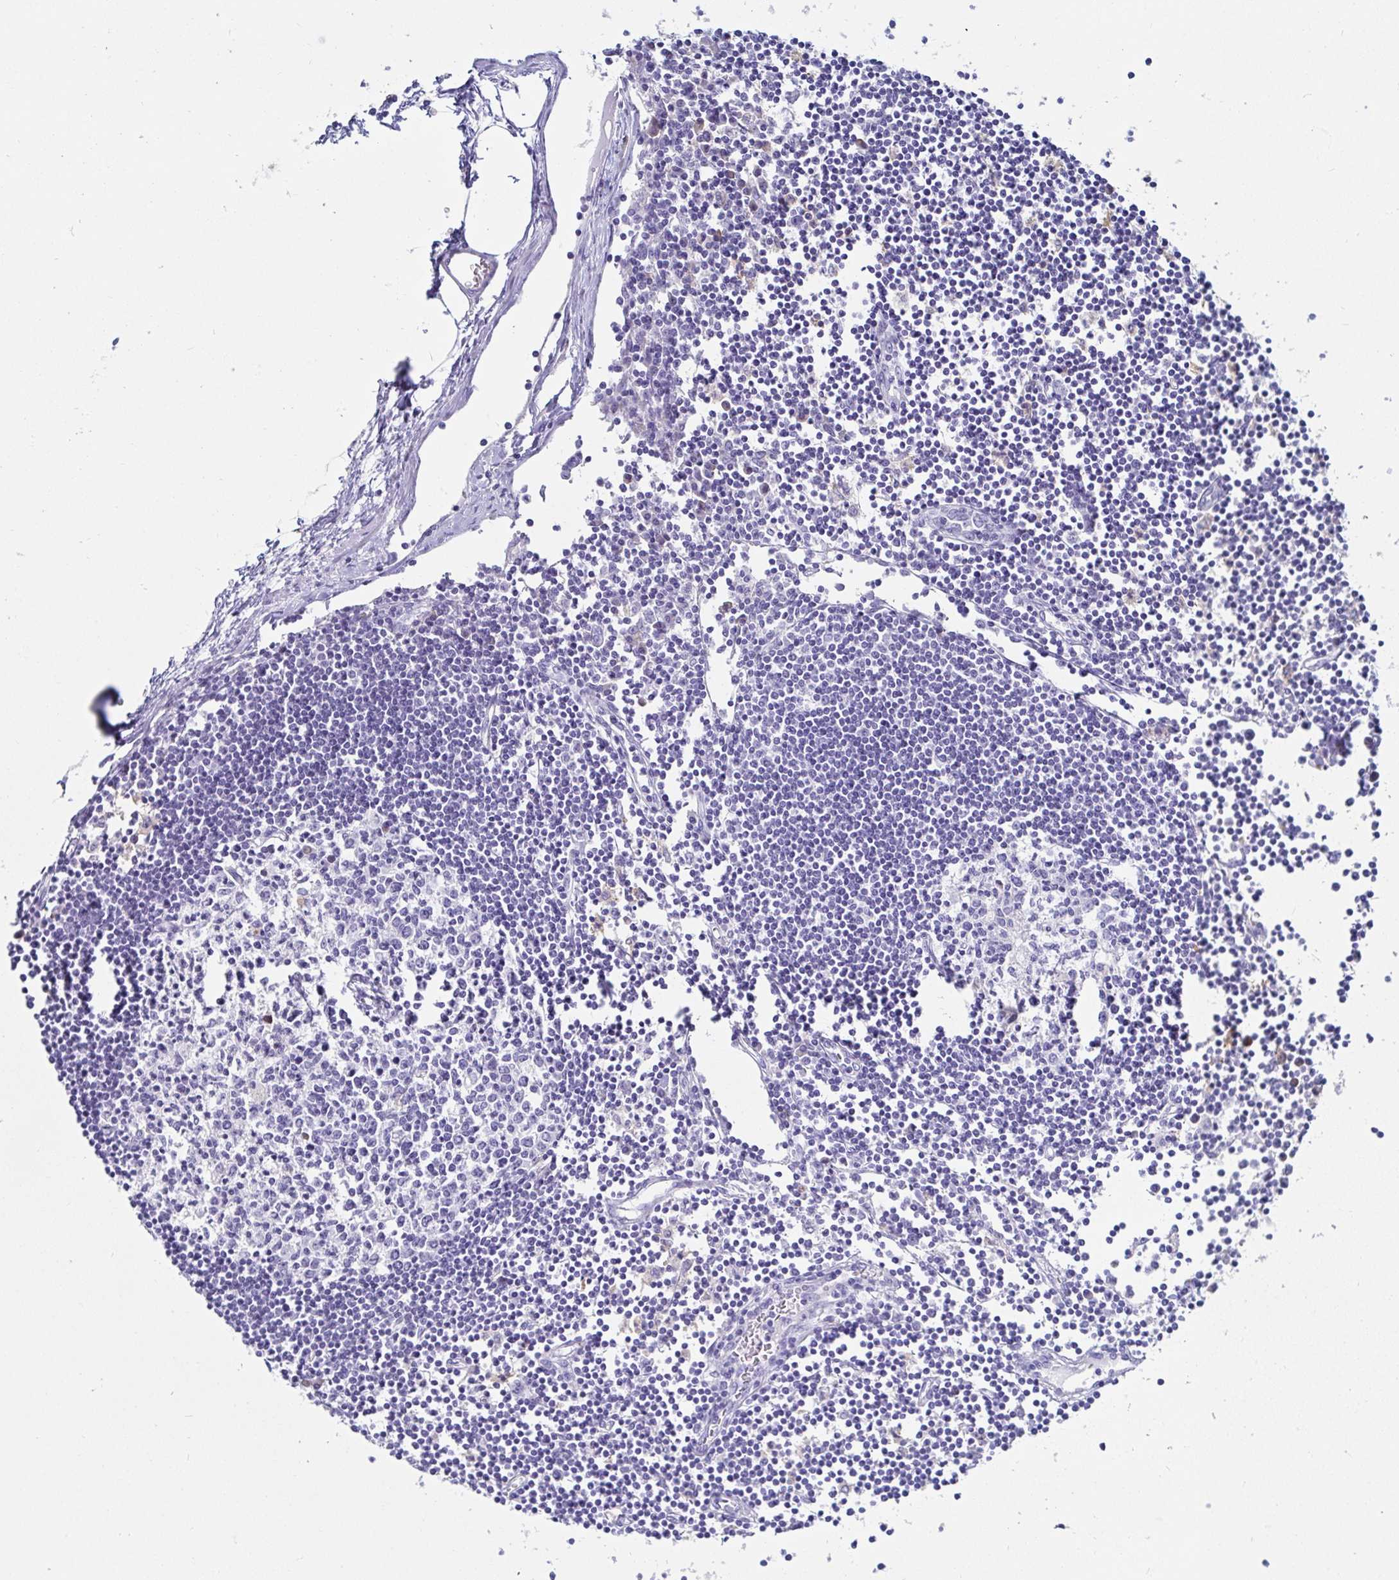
{"staining": {"intensity": "negative", "quantity": "none", "location": "none"}, "tissue": "lymph node", "cell_type": "Germinal center cells", "image_type": "normal", "snomed": [{"axis": "morphology", "description": "Normal tissue, NOS"}, {"axis": "topography", "description": "Lymph node"}], "caption": "The micrograph shows no significant staining in germinal center cells of lymph node.", "gene": "C4orf17", "patient": {"sex": "female", "age": 65}}